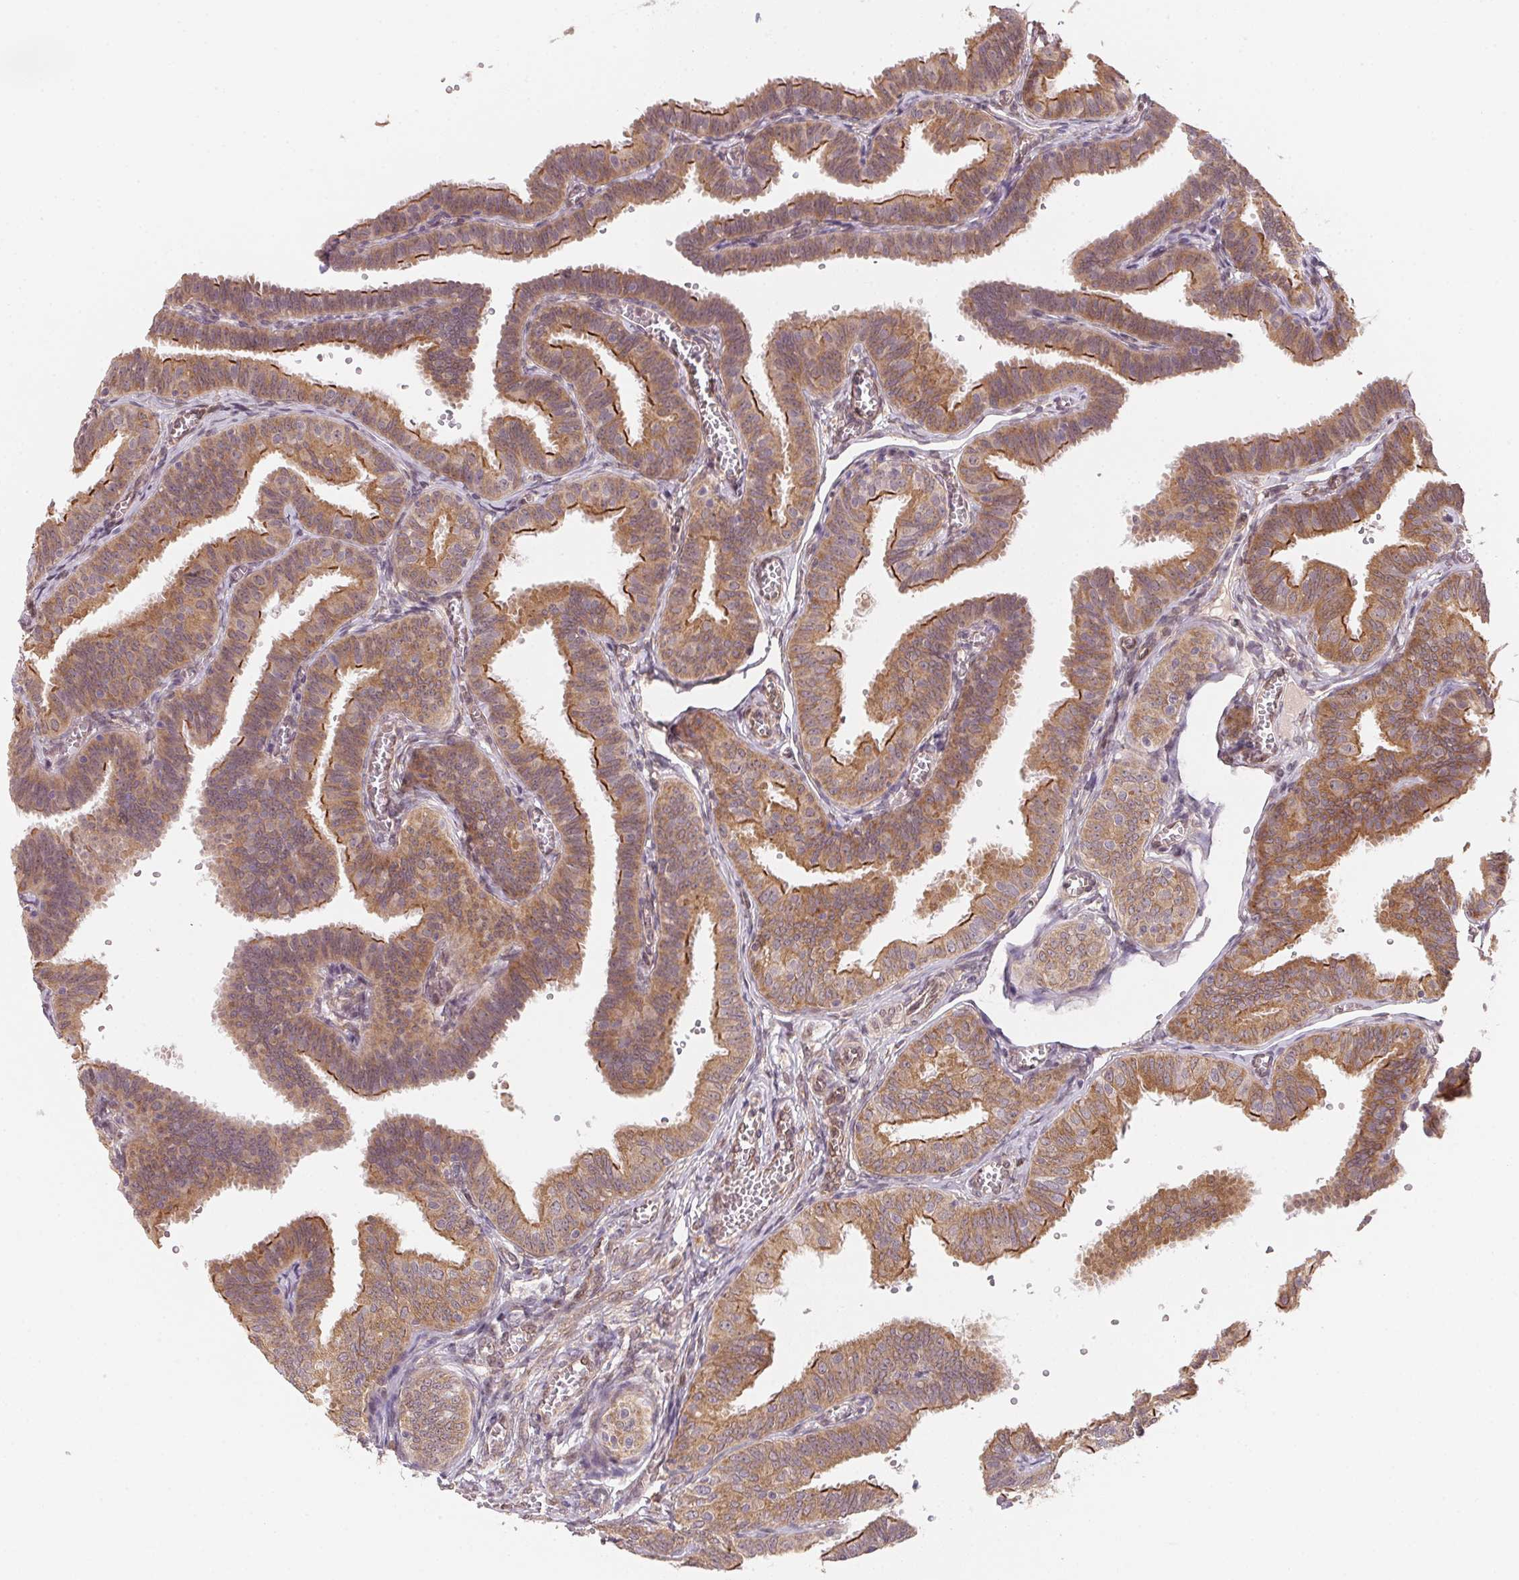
{"staining": {"intensity": "strong", "quantity": ">75%", "location": "cytoplasmic/membranous"}, "tissue": "fallopian tube", "cell_type": "Glandular cells", "image_type": "normal", "snomed": [{"axis": "morphology", "description": "Normal tissue, NOS"}, {"axis": "topography", "description": "Fallopian tube"}], "caption": "This histopathology image reveals benign fallopian tube stained with IHC to label a protein in brown. The cytoplasmic/membranous of glandular cells show strong positivity for the protein. Nuclei are counter-stained blue.", "gene": "EI24", "patient": {"sex": "female", "age": 25}}